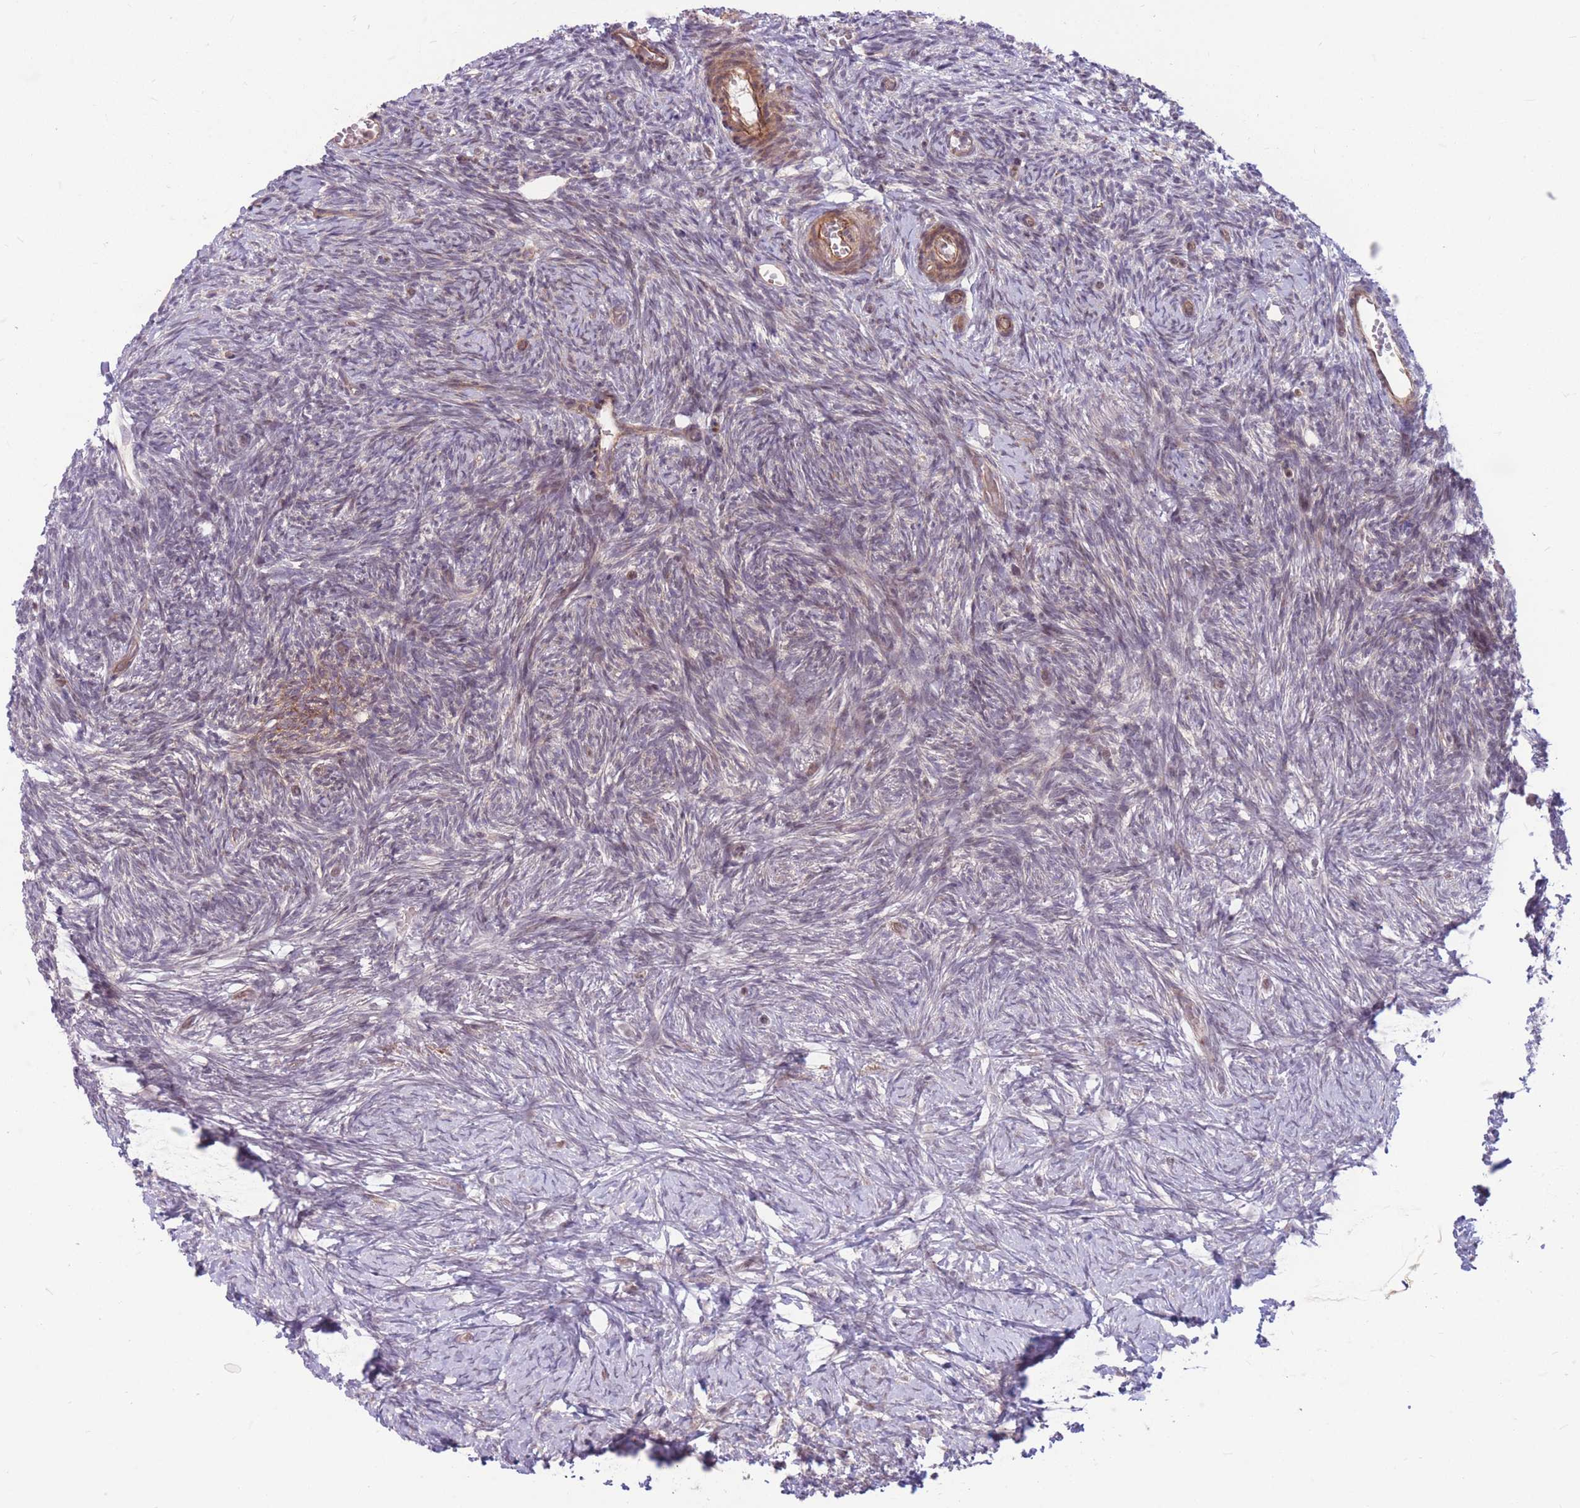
{"staining": {"intensity": "negative", "quantity": "none", "location": "none"}, "tissue": "ovary", "cell_type": "Ovarian stroma cells", "image_type": "normal", "snomed": [{"axis": "morphology", "description": "Normal tissue, NOS"}, {"axis": "topography", "description": "Ovary"}], "caption": "IHC of benign ovary reveals no staining in ovarian stroma cells. The staining was performed using DAB to visualize the protein expression in brown, while the nuclei were stained in blue with hematoxylin (Magnification: 20x).", "gene": "TCF20", "patient": {"sex": "female", "age": 39}}